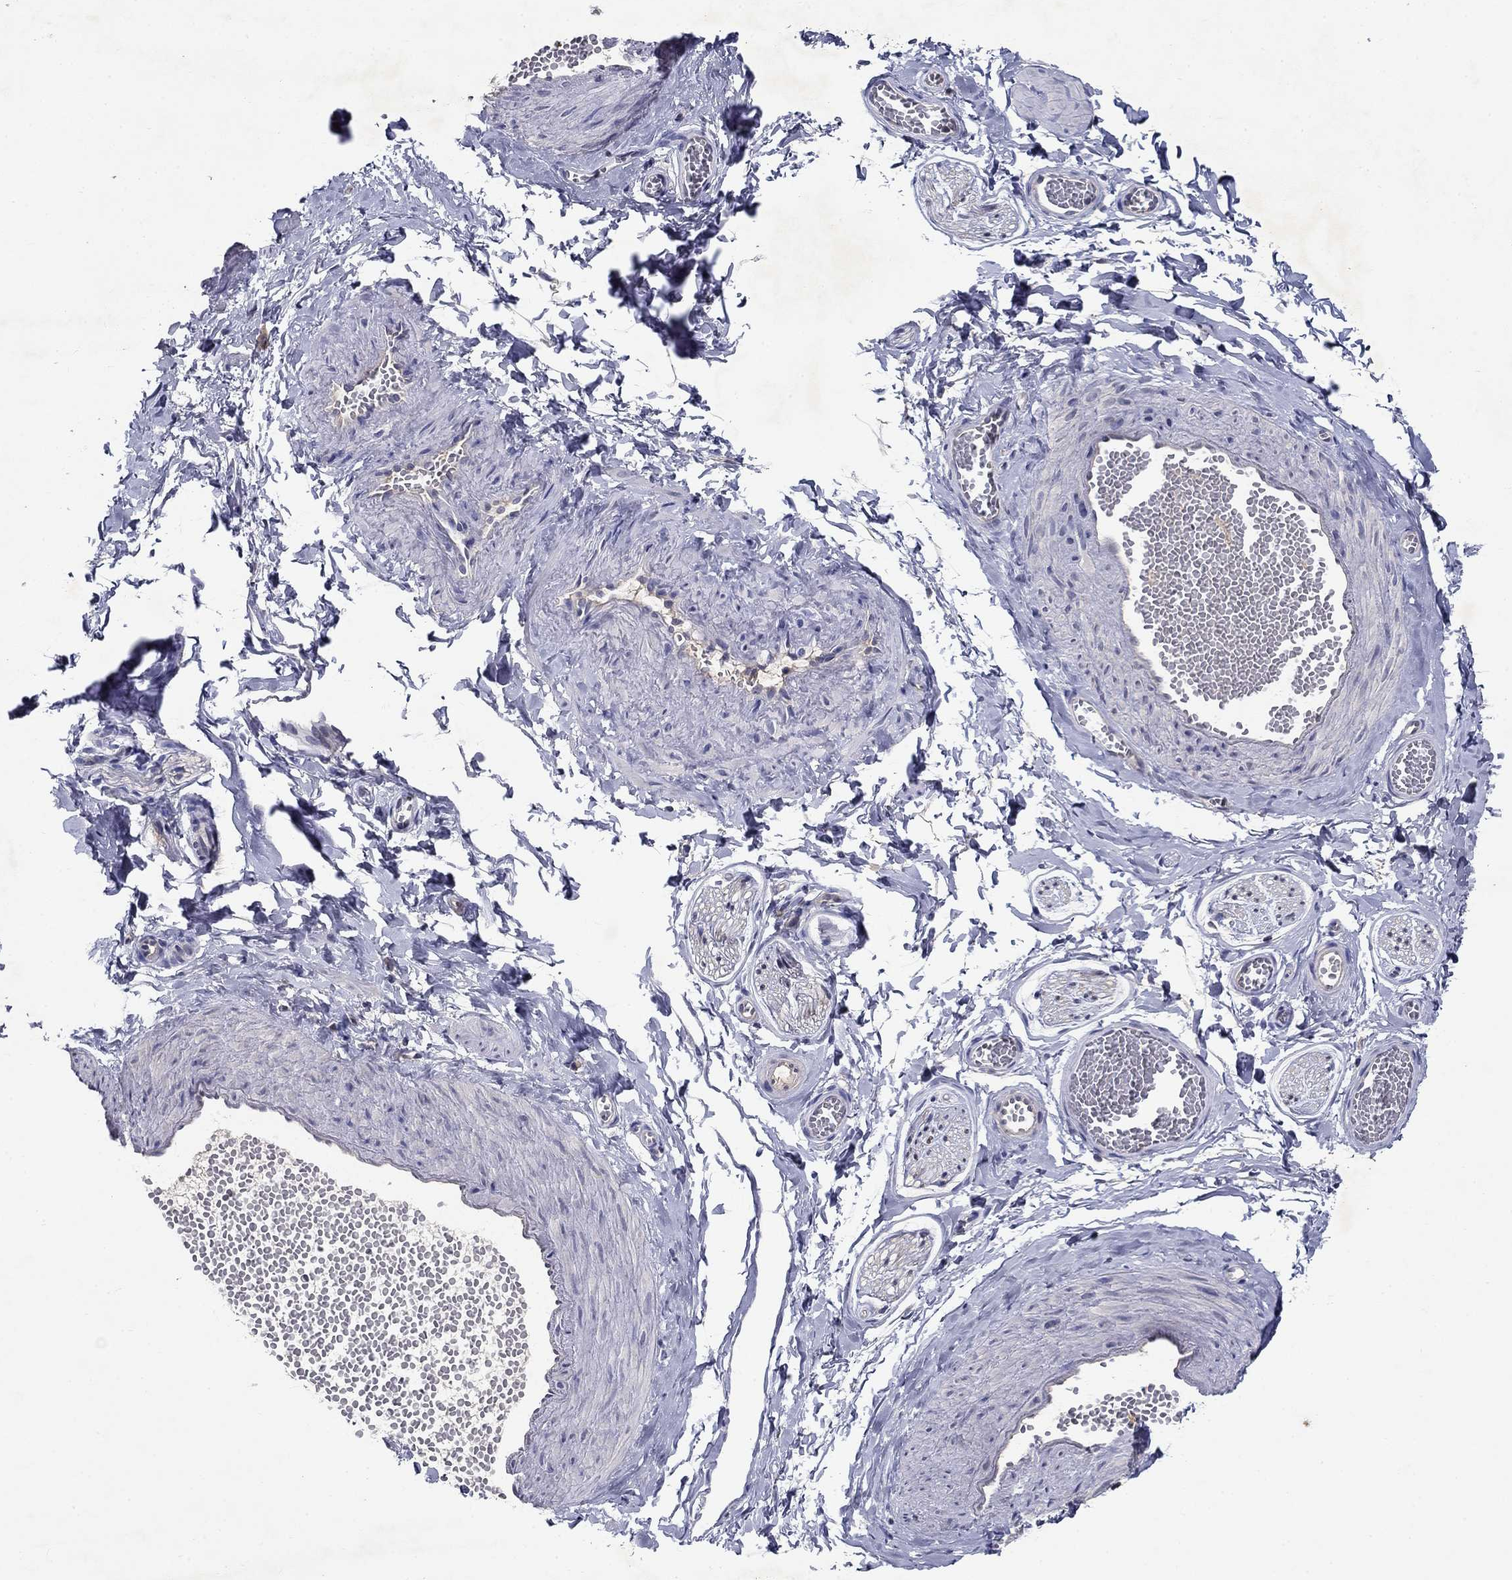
{"staining": {"intensity": "negative", "quantity": "none", "location": "none"}, "tissue": "adipose tissue", "cell_type": "Adipocytes", "image_type": "normal", "snomed": [{"axis": "morphology", "description": "Normal tissue, NOS"}, {"axis": "topography", "description": "Smooth muscle"}, {"axis": "topography", "description": "Peripheral nerve tissue"}], "caption": "Immunohistochemistry (IHC) of normal adipose tissue shows no positivity in adipocytes. (Stains: DAB (3,3'-diaminobenzidine) immunohistochemistry (IHC) with hematoxylin counter stain, Microscopy: brightfield microscopy at high magnification).", "gene": "GLTP", "patient": {"sex": "male", "age": 22}}